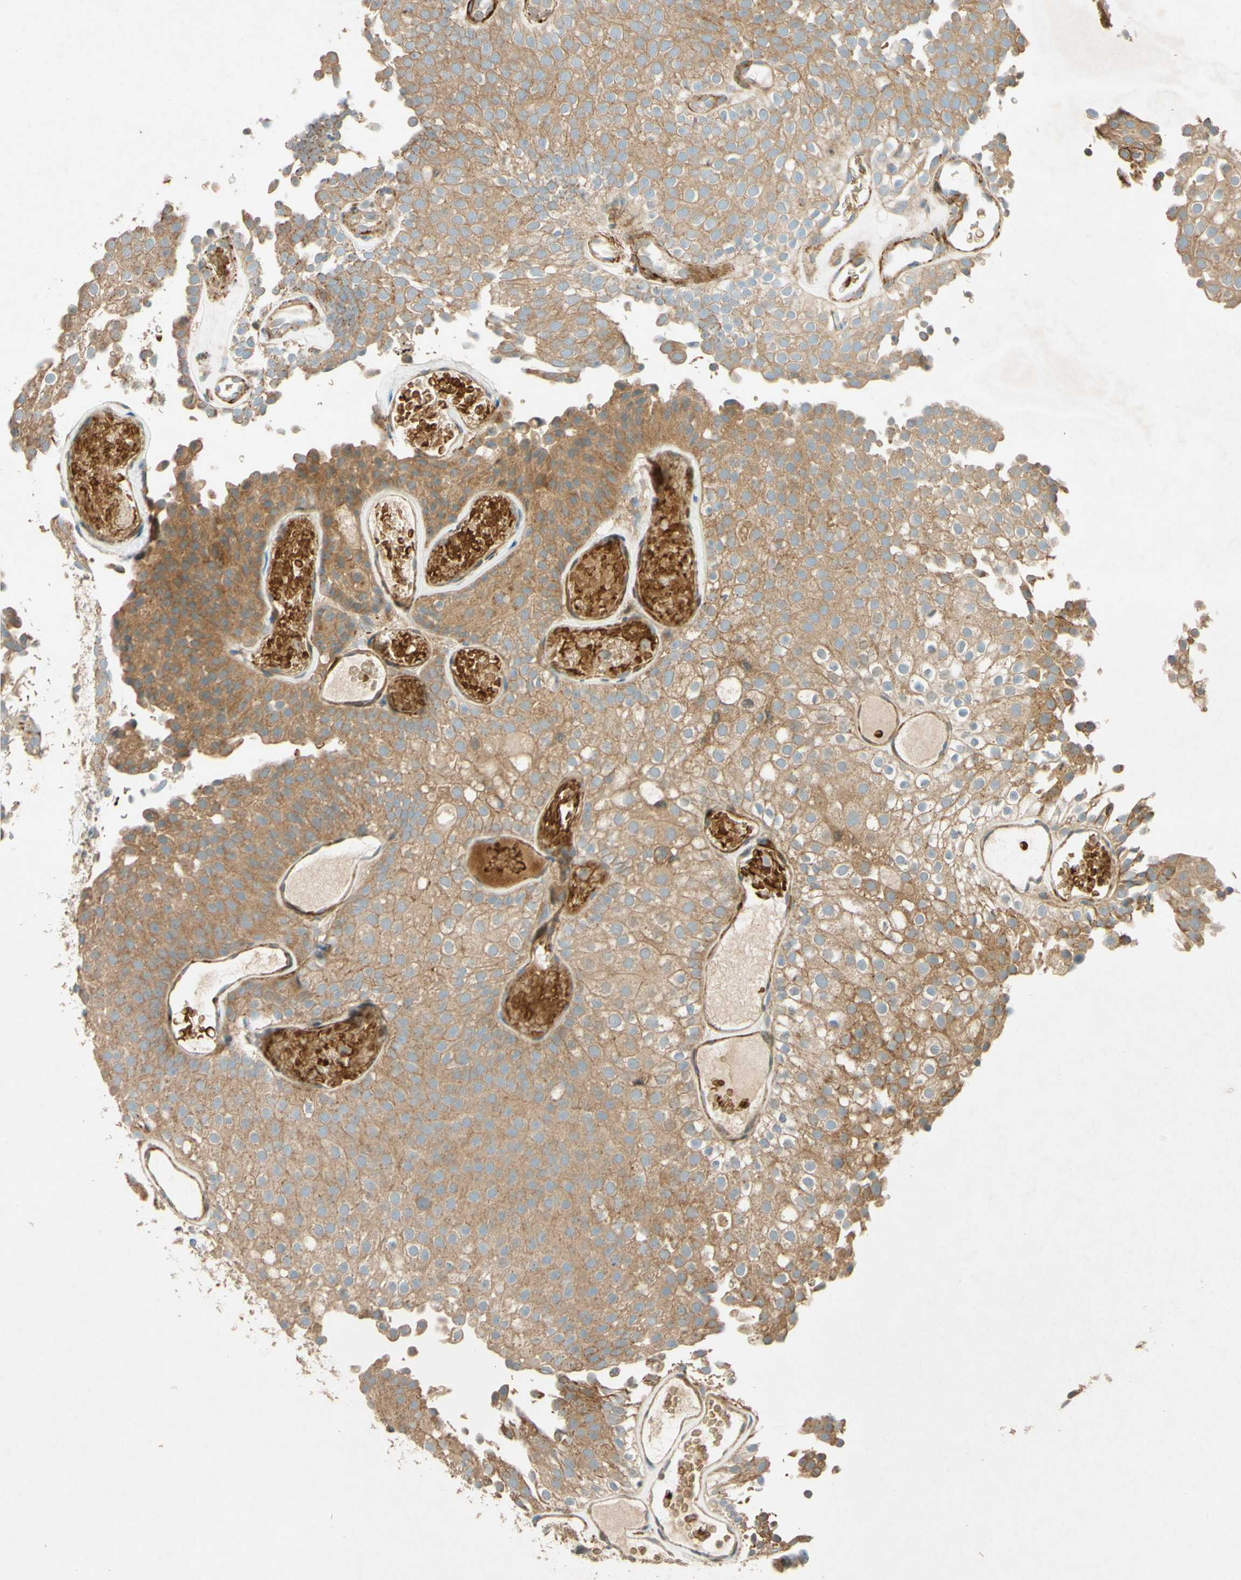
{"staining": {"intensity": "moderate", "quantity": ">75%", "location": "cytoplasmic/membranous"}, "tissue": "urothelial cancer", "cell_type": "Tumor cells", "image_type": "cancer", "snomed": [{"axis": "morphology", "description": "Urothelial carcinoma, Low grade"}, {"axis": "topography", "description": "Urinary bladder"}], "caption": "Protein expression analysis of urothelial carcinoma (low-grade) exhibits moderate cytoplasmic/membranous positivity in about >75% of tumor cells.", "gene": "ADAM17", "patient": {"sex": "male", "age": 78}}